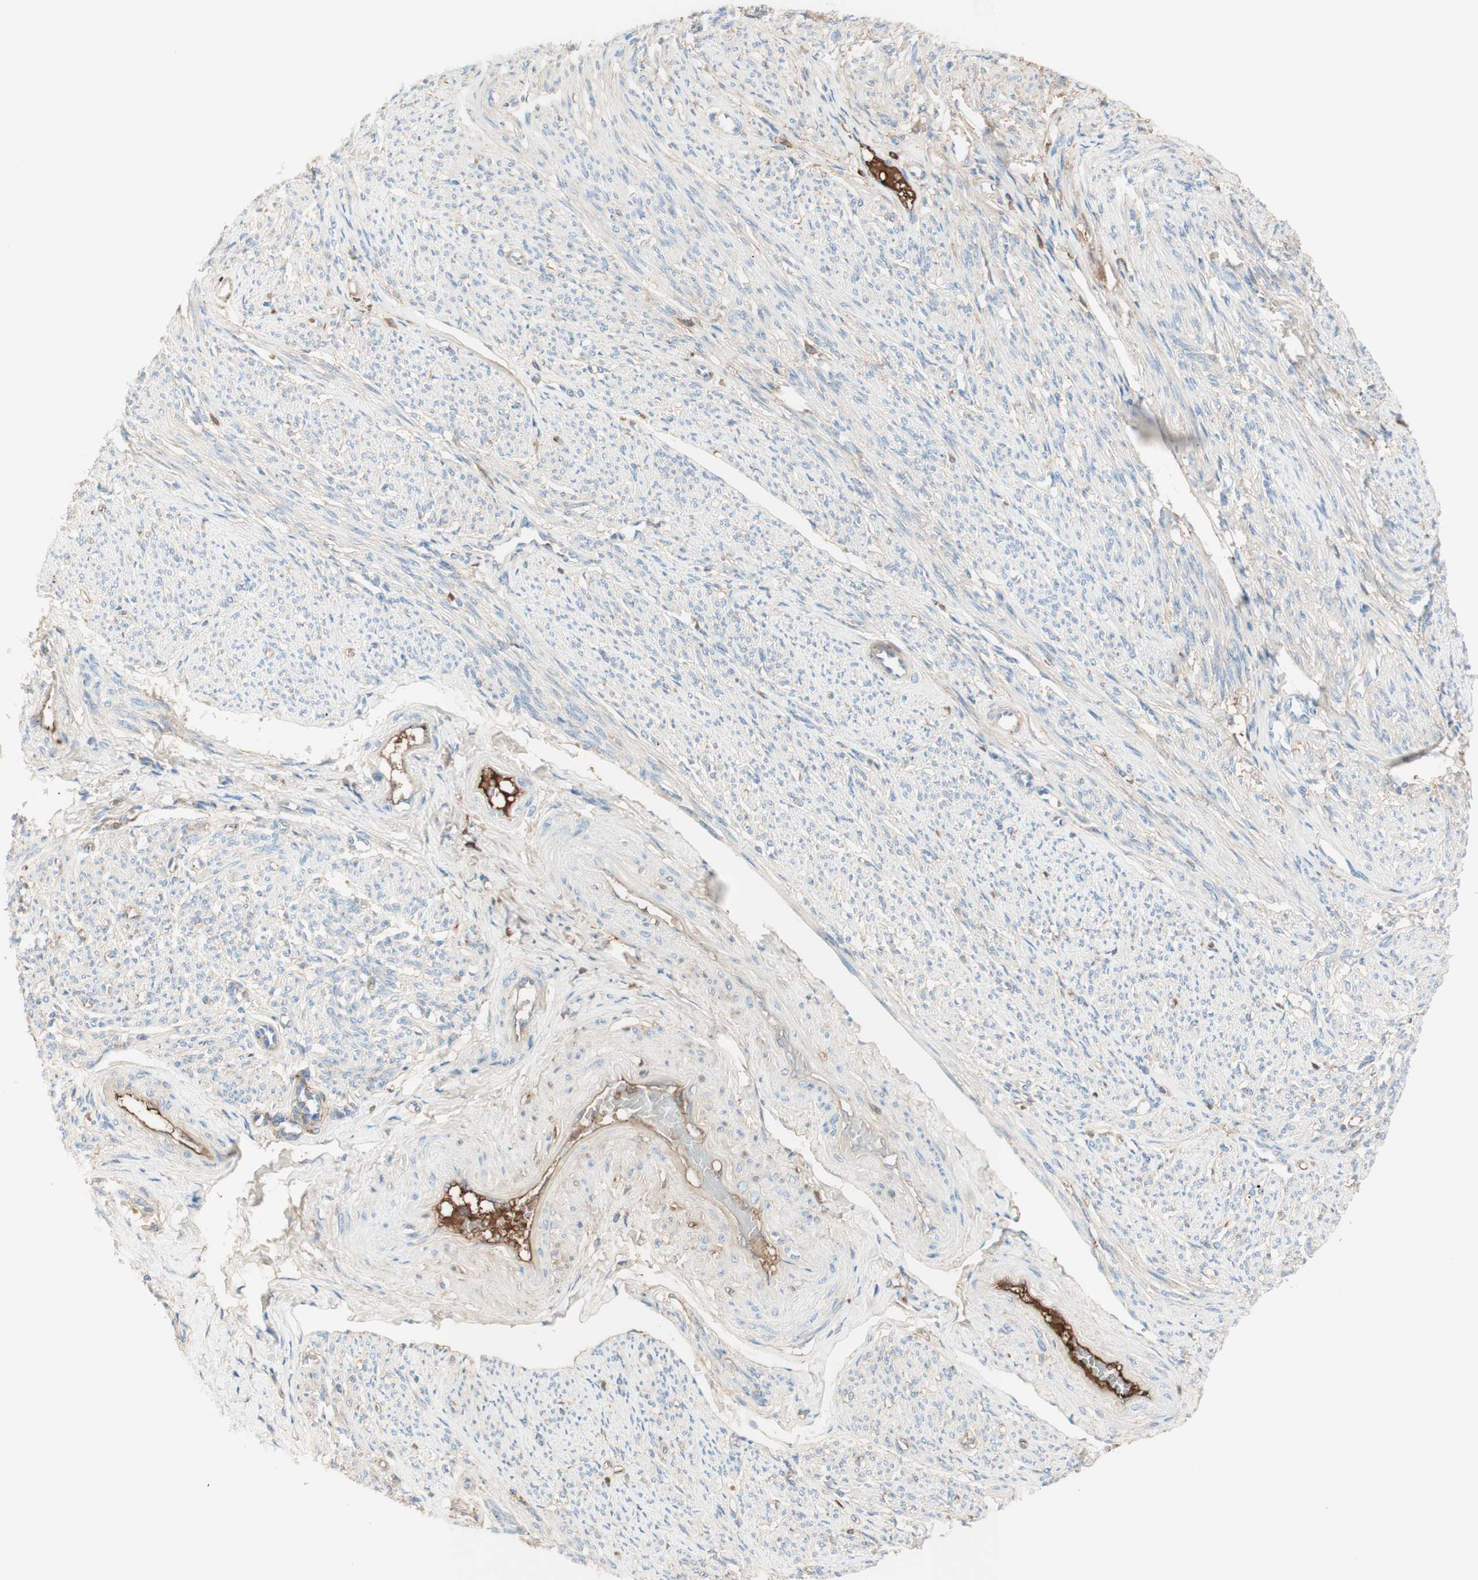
{"staining": {"intensity": "negative", "quantity": "none", "location": "none"}, "tissue": "smooth muscle", "cell_type": "Smooth muscle cells", "image_type": "normal", "snomed": [{"axis": "morphology", "description": "Normal tissue, NOS"}, {"axis": "topography", "description": "Smooth muscle"}], "caption": "DAB (3,3'-diaminobenzidine) immunohistochemical staining of normal smooth muscle shows no significant expression in smooth muscle cells. (Immunohistochemistry, brightfield microscopy, high magnification).", "gene": "KNG1", "patient": {"sex": "female", "age": 65}}